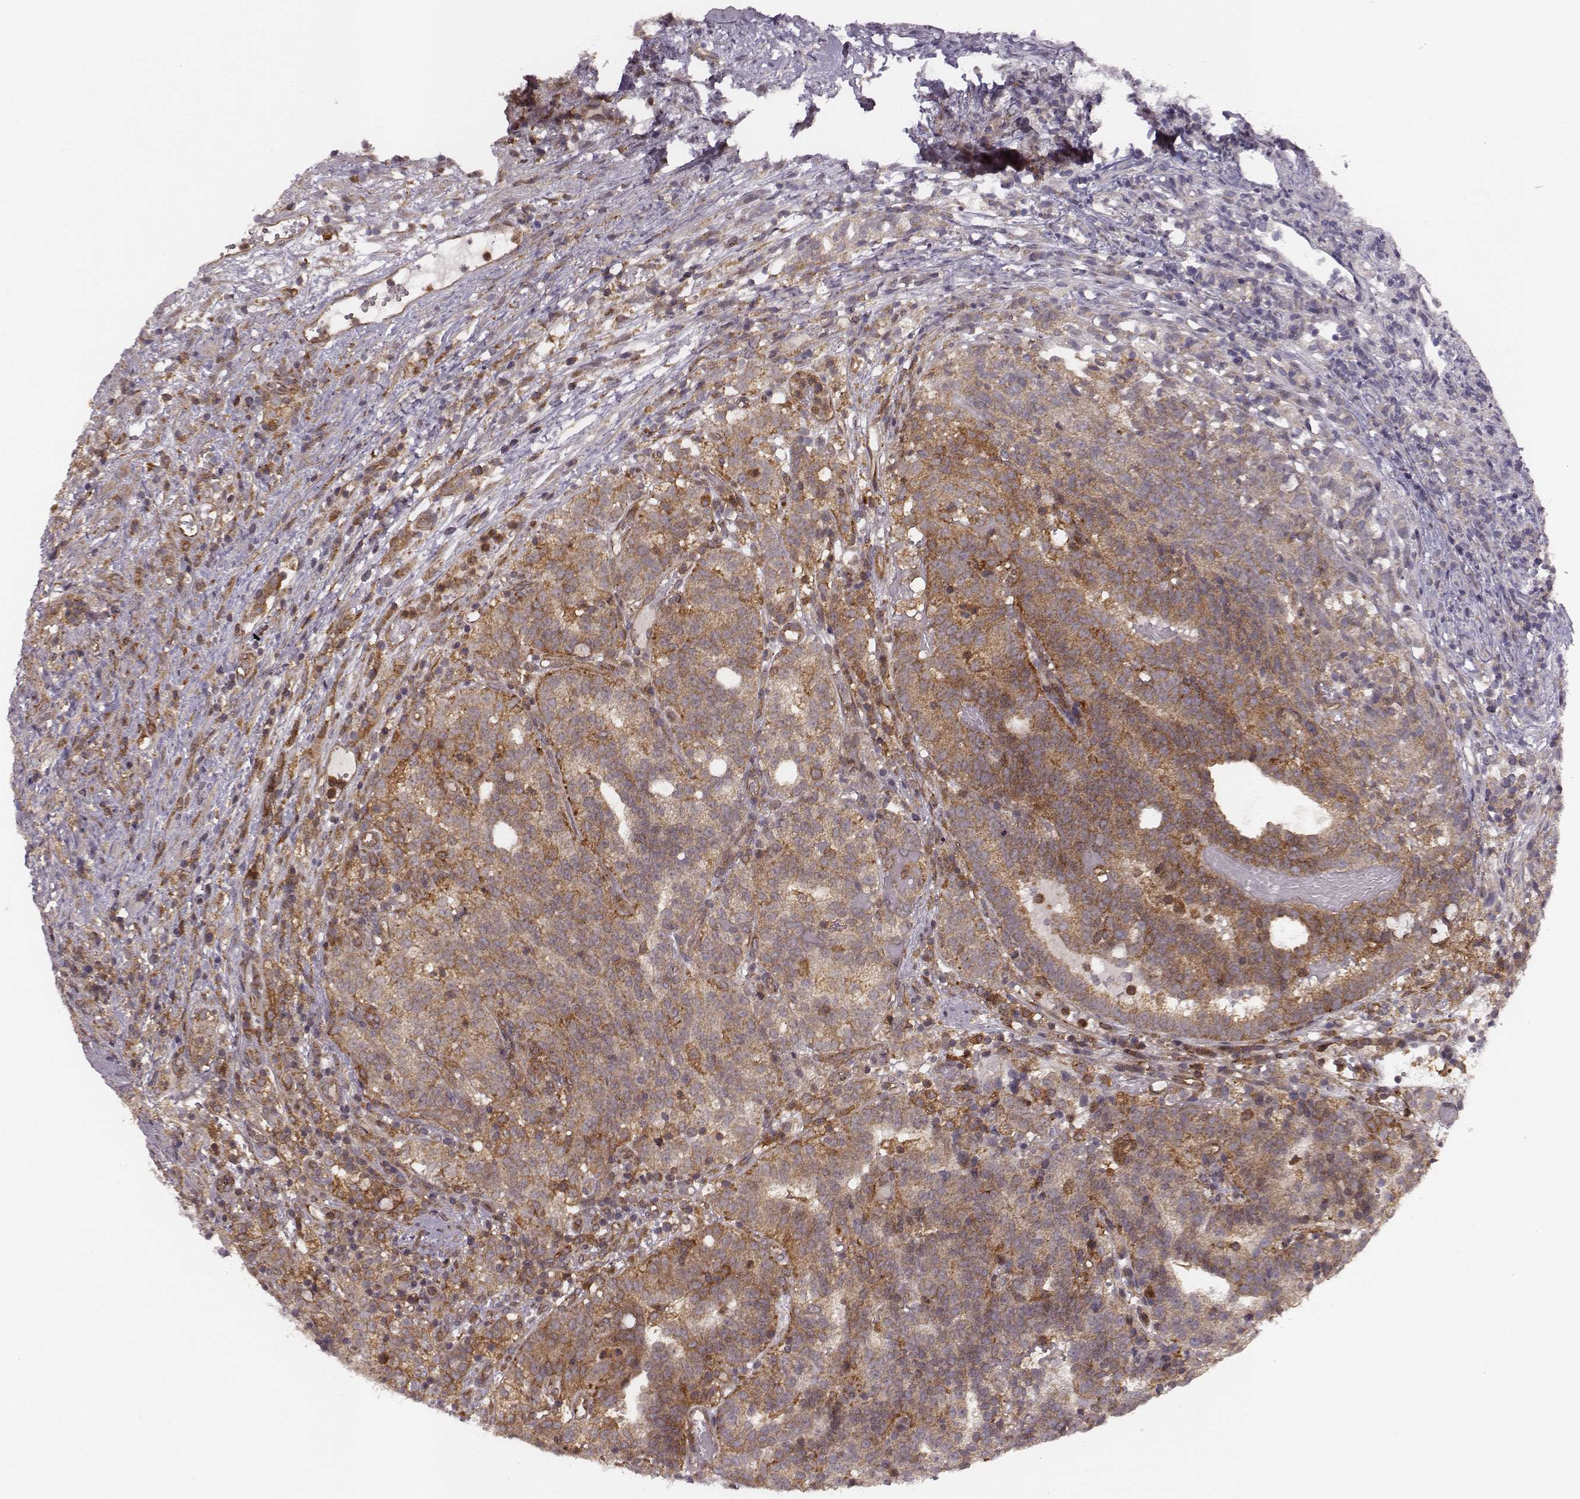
{"staining": {"intensity": "moderate", "quantity": ">75%", "location": "cytoplasmic/membranous"}, "tissue": "prostate cancer", "cell_type": "Tumor cells", "image_type": "cancer", "snomed": [{"axis": "morphology", "description": "Adenocarcinoma, High grade"}, {"axis": "topography", "description": "Prostate"}], "caption": "Adenocarcinoma (high-grade) (prostate) tissue reveals moderate cytoplasmic/membranous expression in about >75% of tumor cells, visualized by immunohistochemistry. Immunohistochemistry stains the protein in brown and the nuclei are stained blue.", "gene": "VPS26A", "patient": {"sex": "male", "age": 53}}